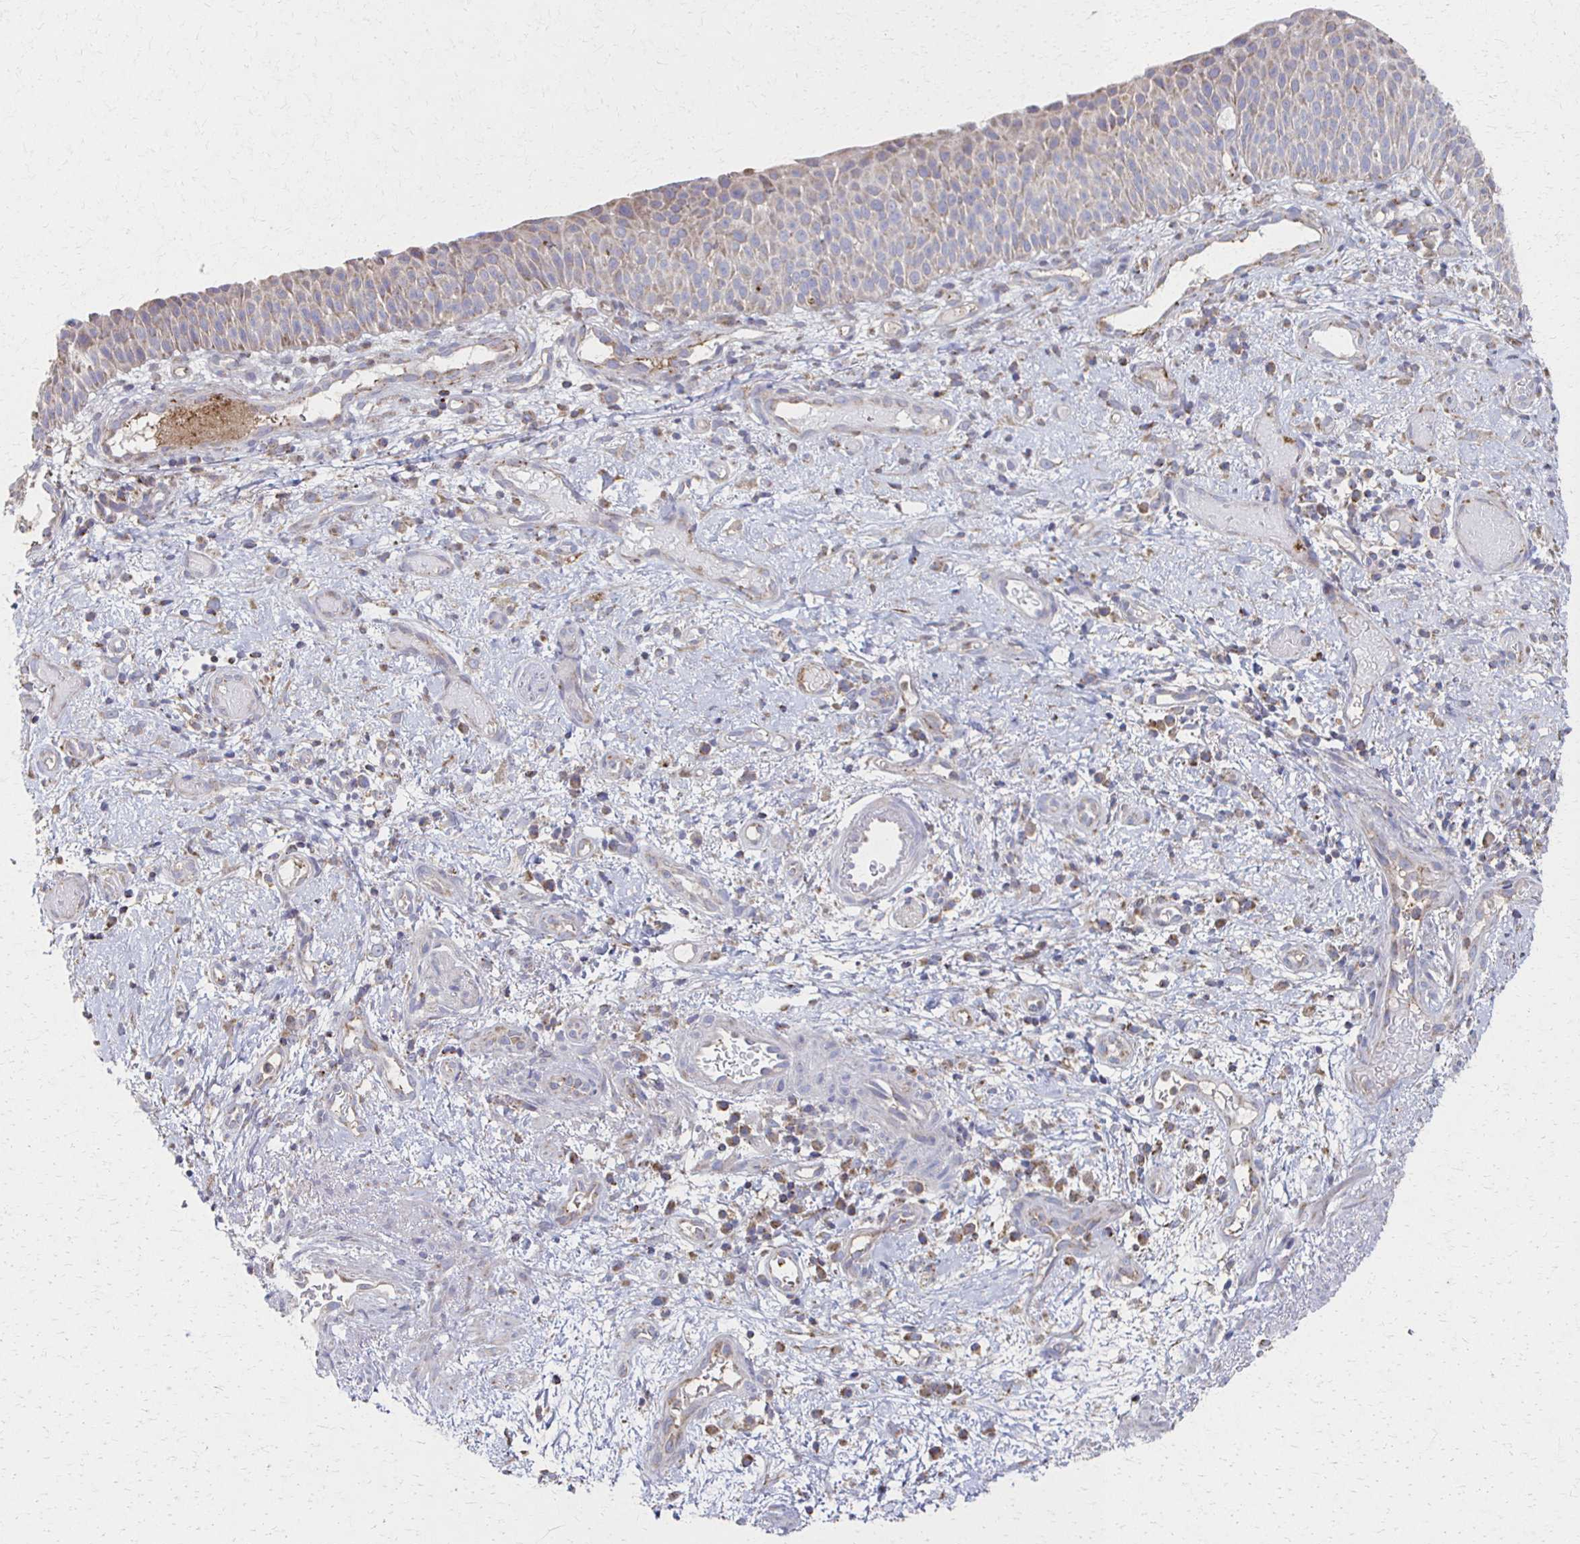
{"staining": {"intensity": "weak", "quantity": "25%-75%", "location": "cytoplasmic/membranous"}, "tissue": "nasopharynx", "cell_type": "Respiratory epithelial cells", "image_type": "normal", "snomed": [{"axis": "morphology", "description": "Normal tissue, NOS"}, {"axis": "morphology", "description": "Inflammation, NOS"}, {"axis": "topography", "description": "Nasopharynx"}], "caption": "An image of nasopharynx stained for a protein demonstrates weak cytoplasmic/membranous brown staining in respiratory epithelial cells. (Brightfield microscopy of DAB IHC at high magnification).", "gene": "CX3CR1", "patient": {"sex": "male", "age": 54}}